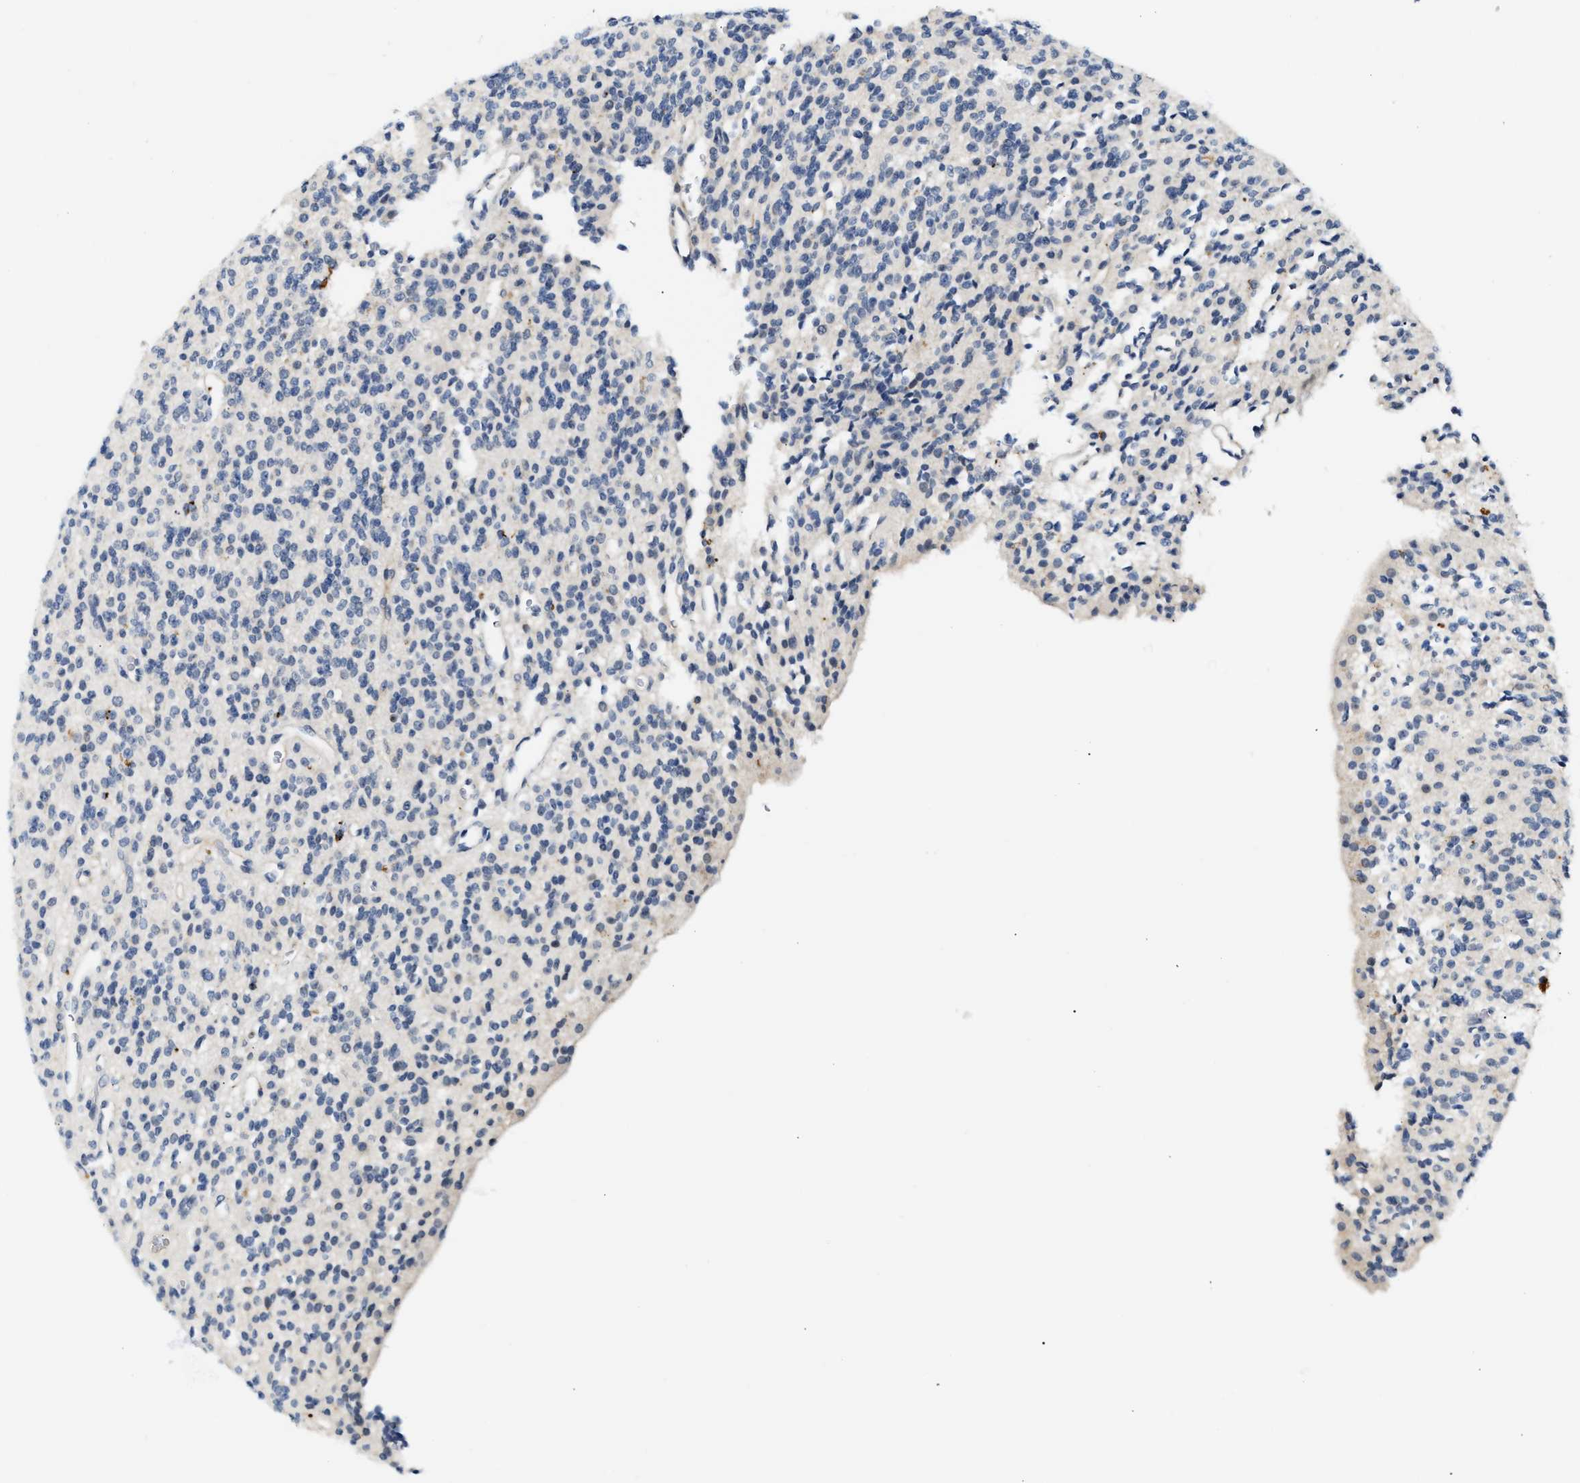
{"staining": {"intensity": "negative", "quantity": "none", "location": "none"}, "tissue": "glioma", "cell_type": "Tumor cells", "image_type": "cancer", "snomed": [{"axis": "morphology", "description": "Glioma, malignant, High grade"}, {"axis": "topography", "description": "Brain"}], "caption": "Immunohistochemical staining of glioma reveals no significant expression in tumor cells.", "gene": "MED22", "patient": {"sex": "male", "age": 34}}